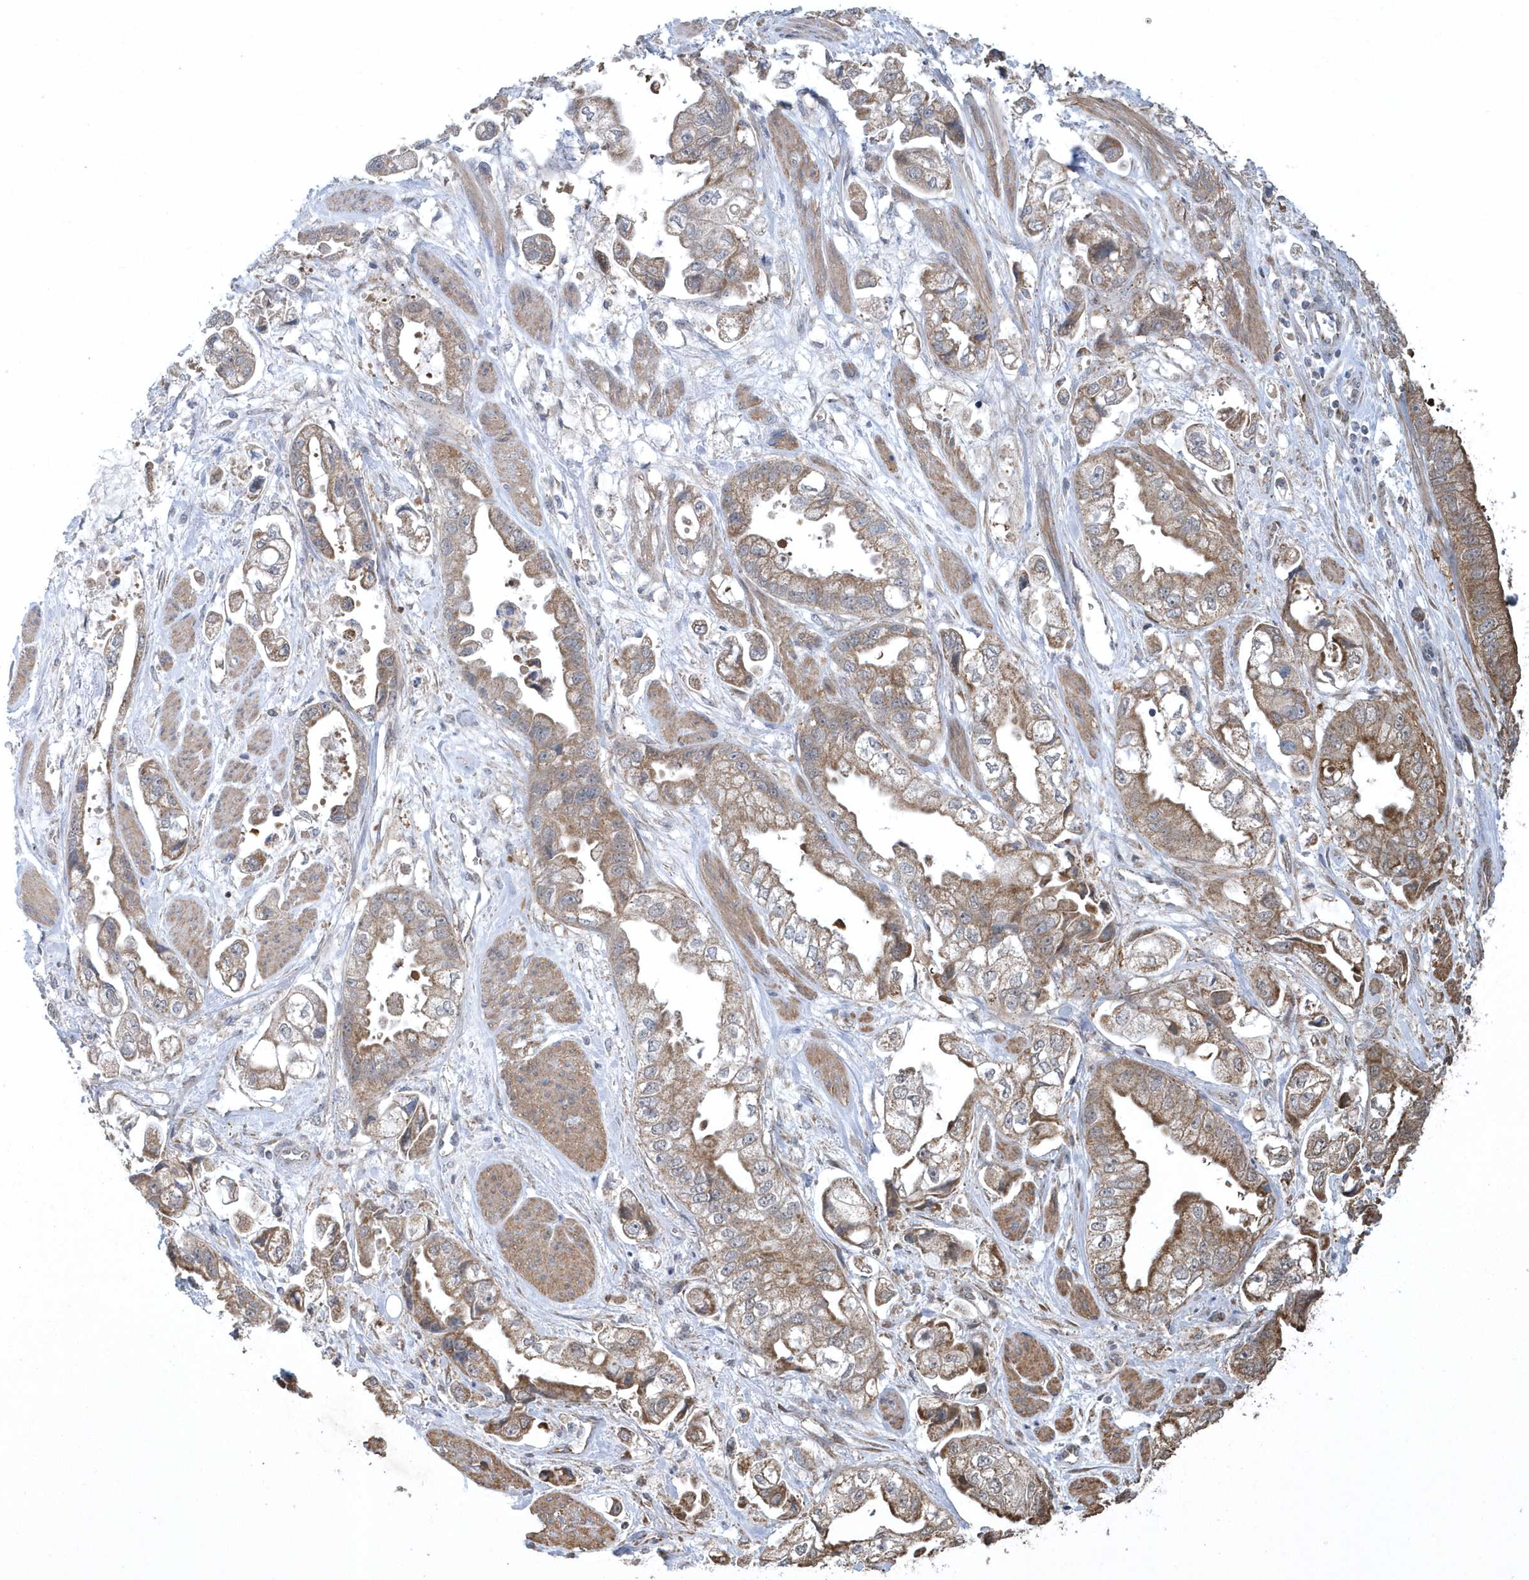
{"staining": {"intensity": "moderate", "quantity": ">75%", "location": "cytoplasmic/membranous"}, "tissue": "stomach cancer", "cell_type": "Tumor cells", "image_type": "cancer", "snomed": [{"axis": "morphology", "description": "Adenocarcinoma, NOS"}, {"axis": "topography", "description": "Stomach"}], "caption": "This is a photomicrograph of immunohistochemistry (IHC) staining of stomach cancer (adenocarcinoma), which shows moderate staining in the cytoplasmic/membranous of tumor cells.", "gene": "SLX9", "patient": {"sex": "male", "age": 62}}